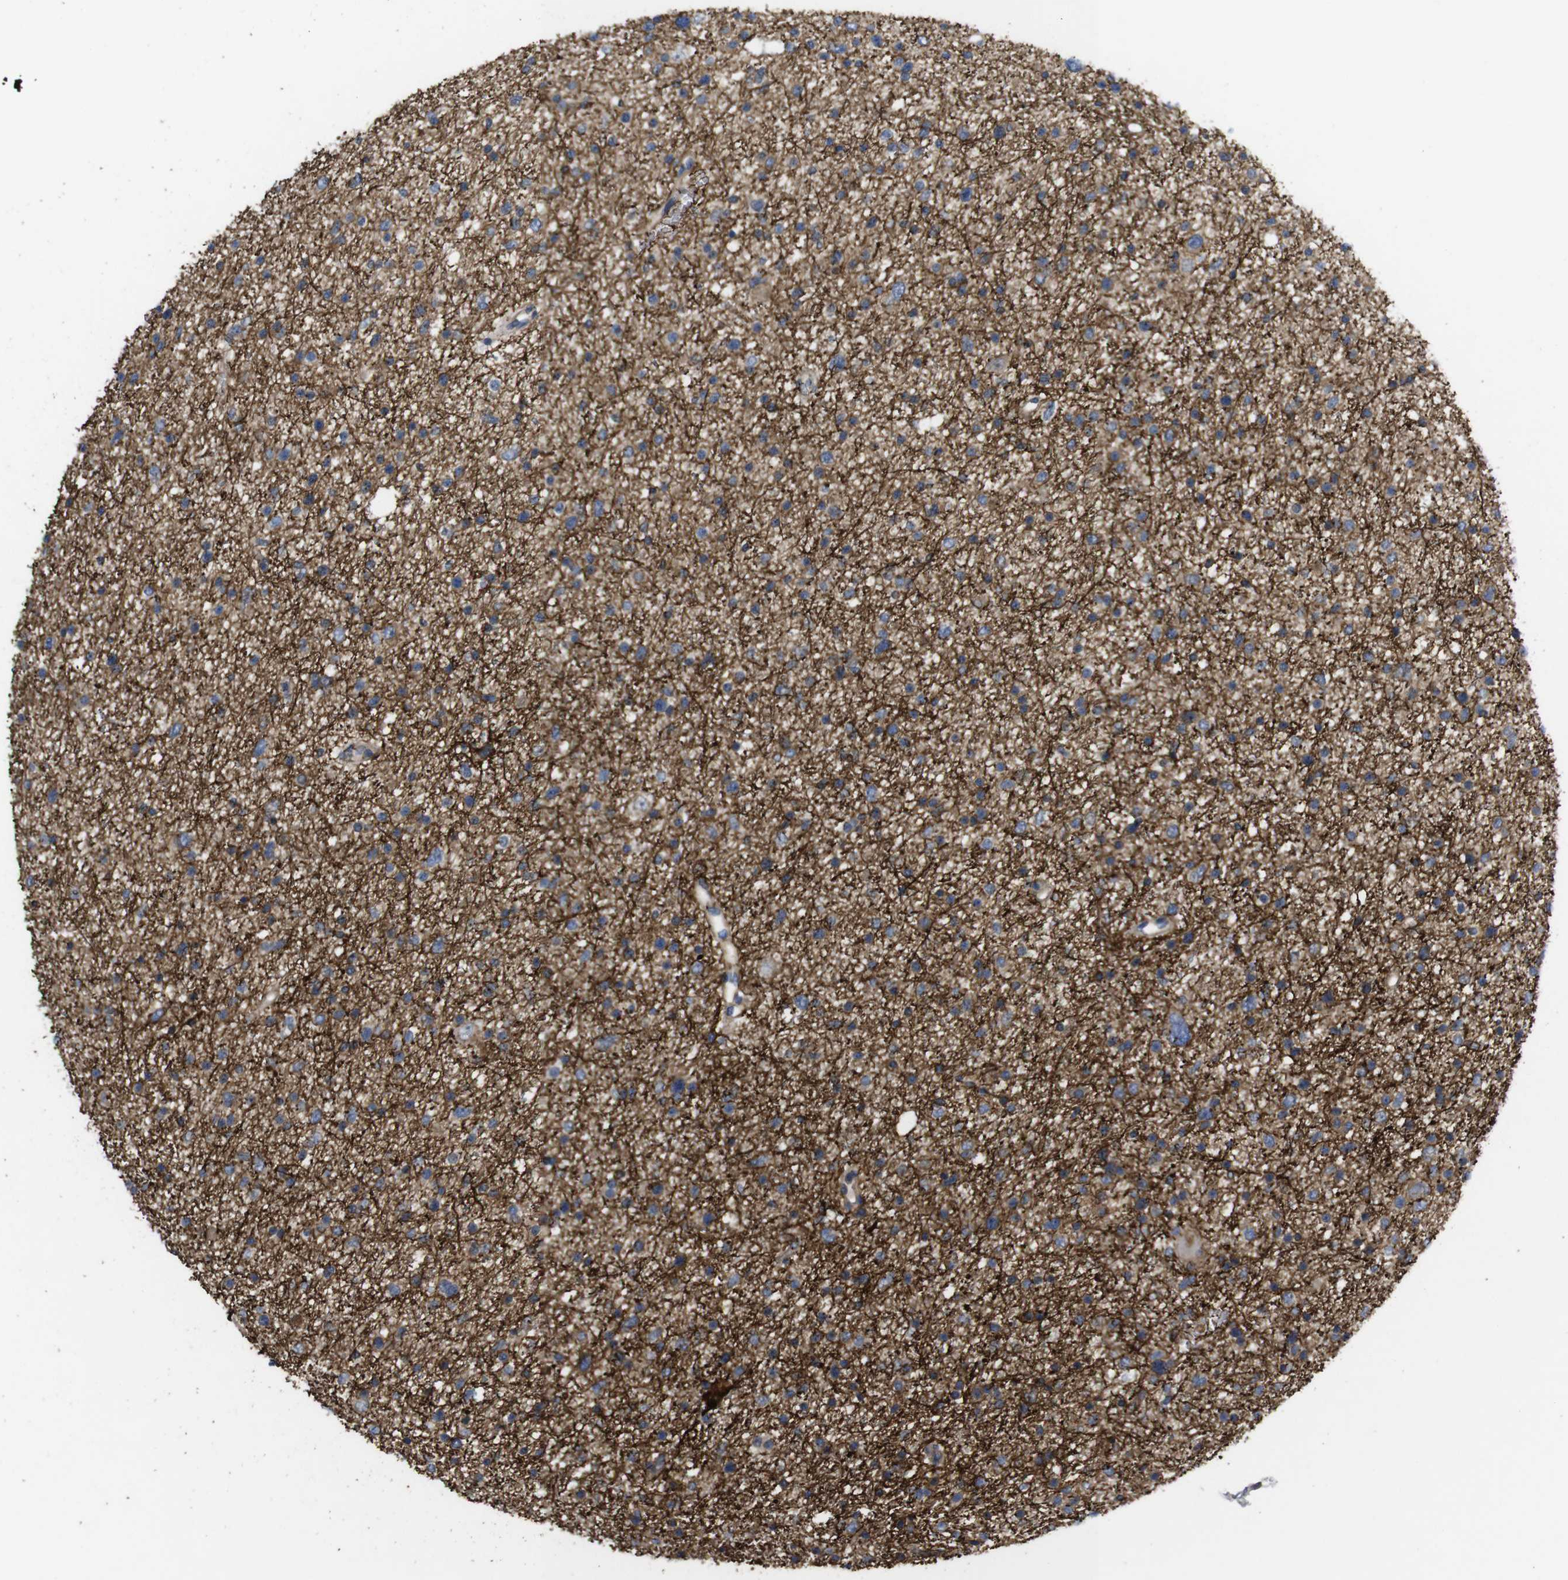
{"staining": {"intensity": "moderate", "quantity": ">75%", "location": "cytoplasmic/membranous"}, "tissue": "glioma", "cell_type": "Tumor cells", "image_type": "cancer", "snomed": [{"axis": "morphology", "description": "Glioma, malignant, Low grade"}, {"axis": "topography", "description": "Brain"}], "caption": "About >75% of tumor cells in low-grade glioma (malignant) demonstrate moderate cytoplasmic/membranous protein staining as visualized by brown immunohistochemical staining.", "gene": "KIDINS220", "patient": {"sex": "female", "age": 37}}